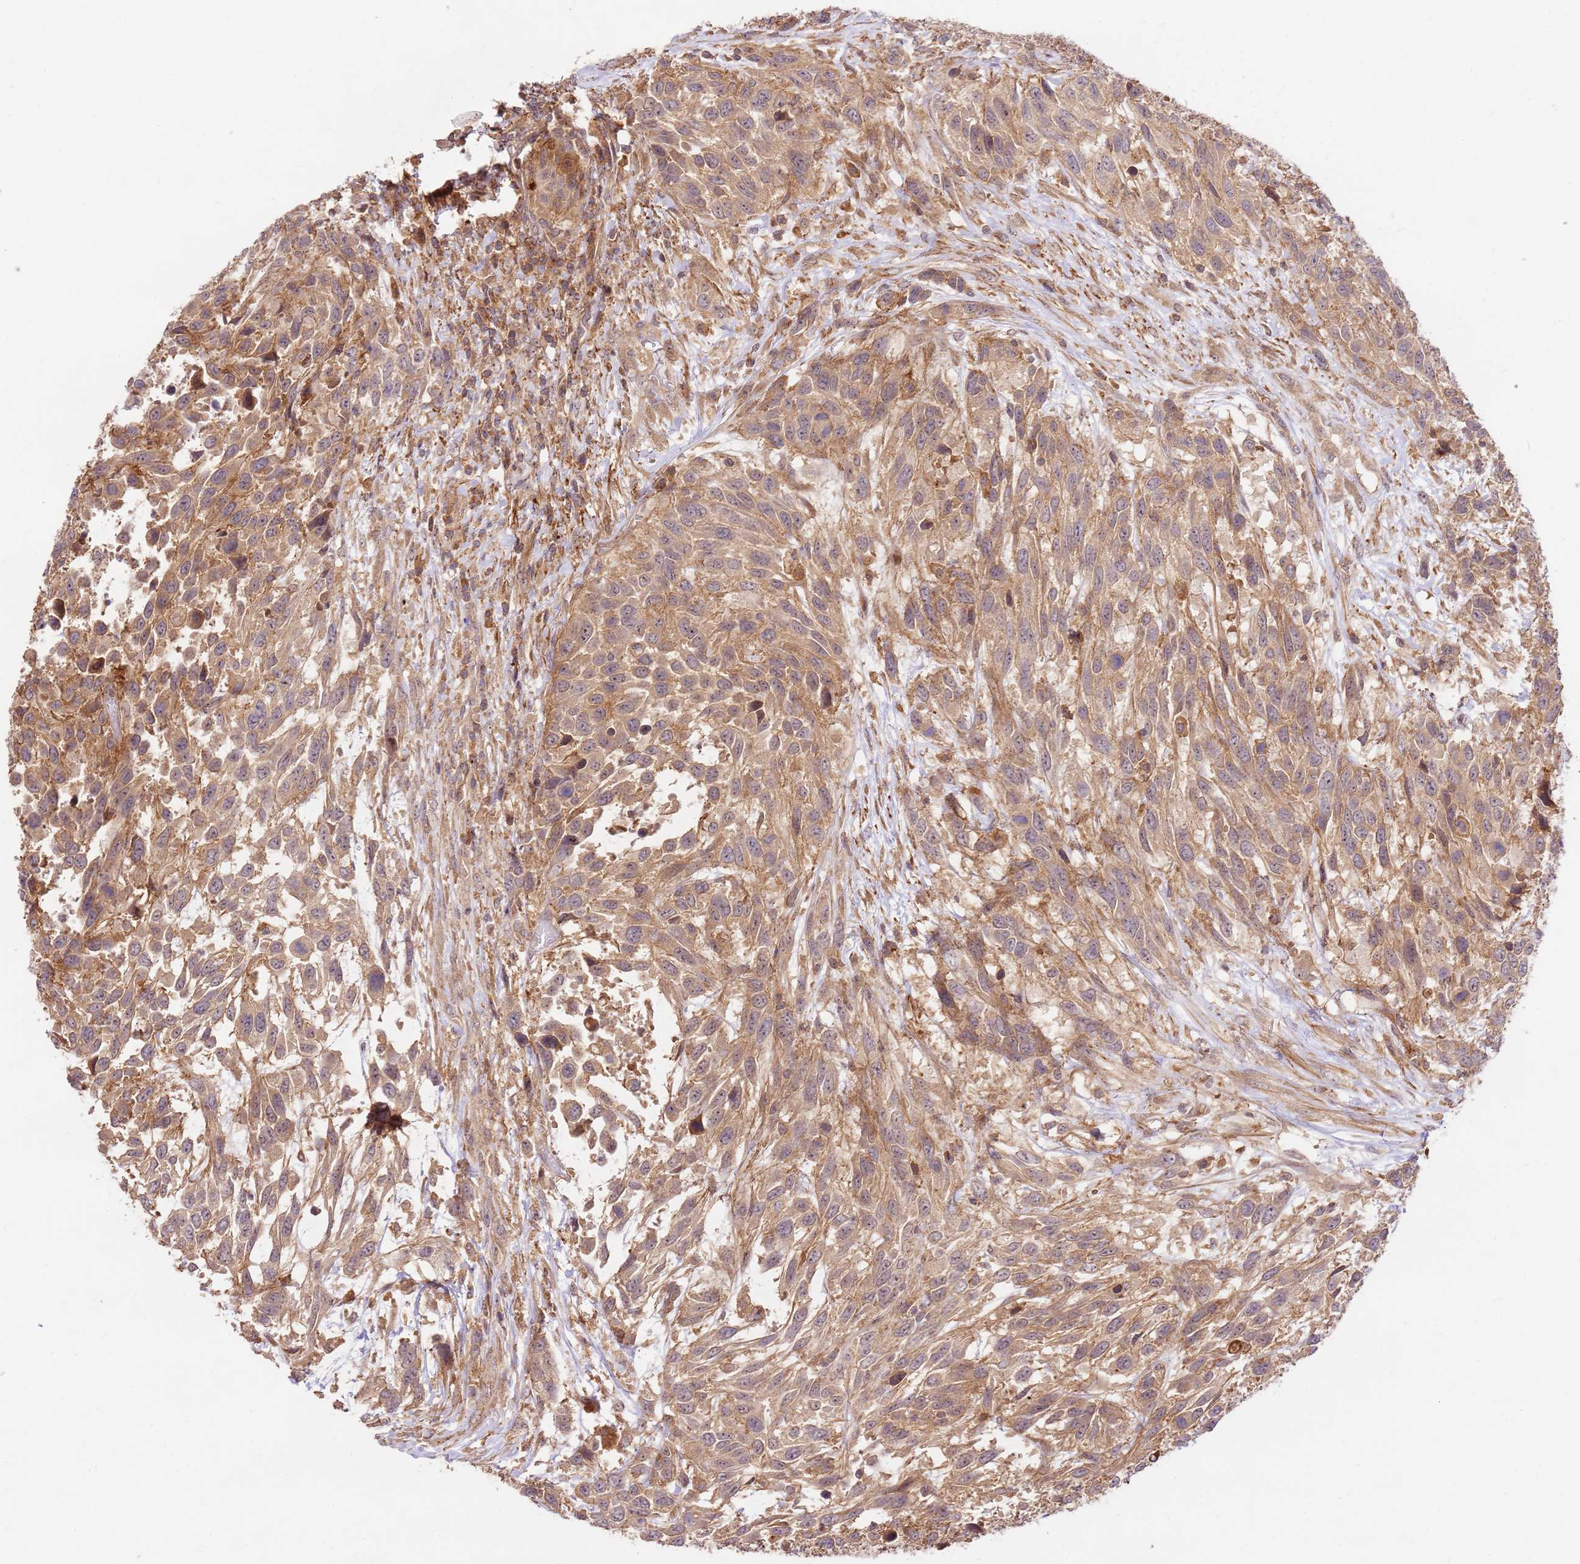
{"staining": {"intensity": "weak", "quantity": "25%-75%", "location": "cytoplasmic/membranous"}, "tissue": "urothelial cancer", "cell_type": "Tumor cells", "image_type": "cancer", "snomed": [{"axis": "morphology", "description": "Urothelial carcinoma, High grade"}, {"axis": "topography", "description": "Urinary bladder"}], "caption": "Immunohistochemistry micrograph of human urothelial cancer stained for a protein (brown), which demonstrates low levels of weak cytoplasmic/membranous positivity in approximately 25%-75% of tumor cells.", "gene": "GAREM1", "patient": {"sex": "female", "age": 70}}